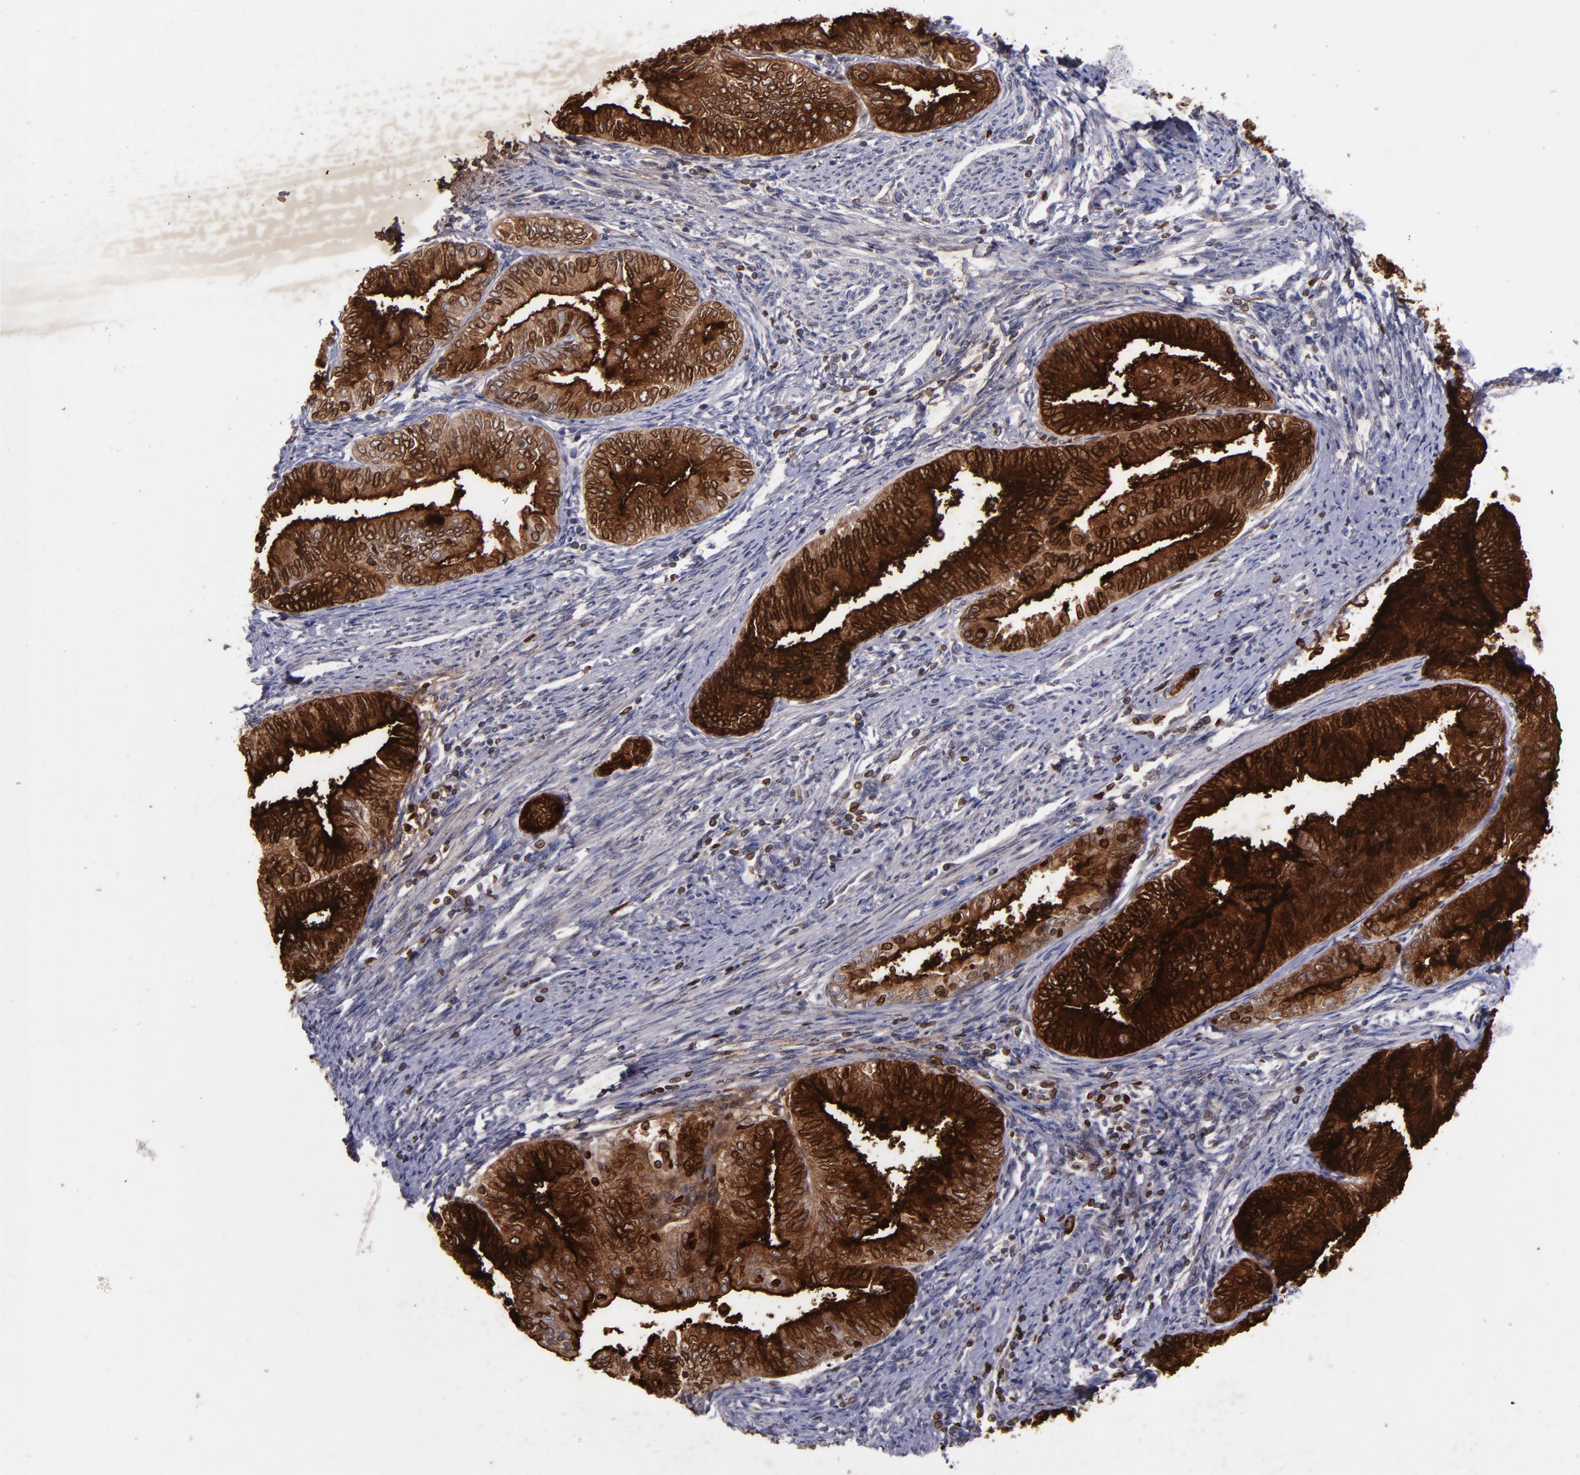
{"staining": {"intensity": "strong", "quantity": ">75%", "location": "cytoplasmic/membranous,nuclear"}, "tissue": "endometrial cancer", "cell_type": "Tumor cells", "image_type": "cancer", "snomed": [{"axis": "morphology", "description": "Adenocarcinoma, NOS"}, {"axis": "topography", "description": "Endometrium"}], "caption": "Human adenocarcinoma (endometrial) stained with a brown dye displays strong cytoplasmic/membranous and nuclear positive expression in approximately >75% of tumor cells.", "gene": "MFGE8", "patient": {"sex": "female", "age": 66}}